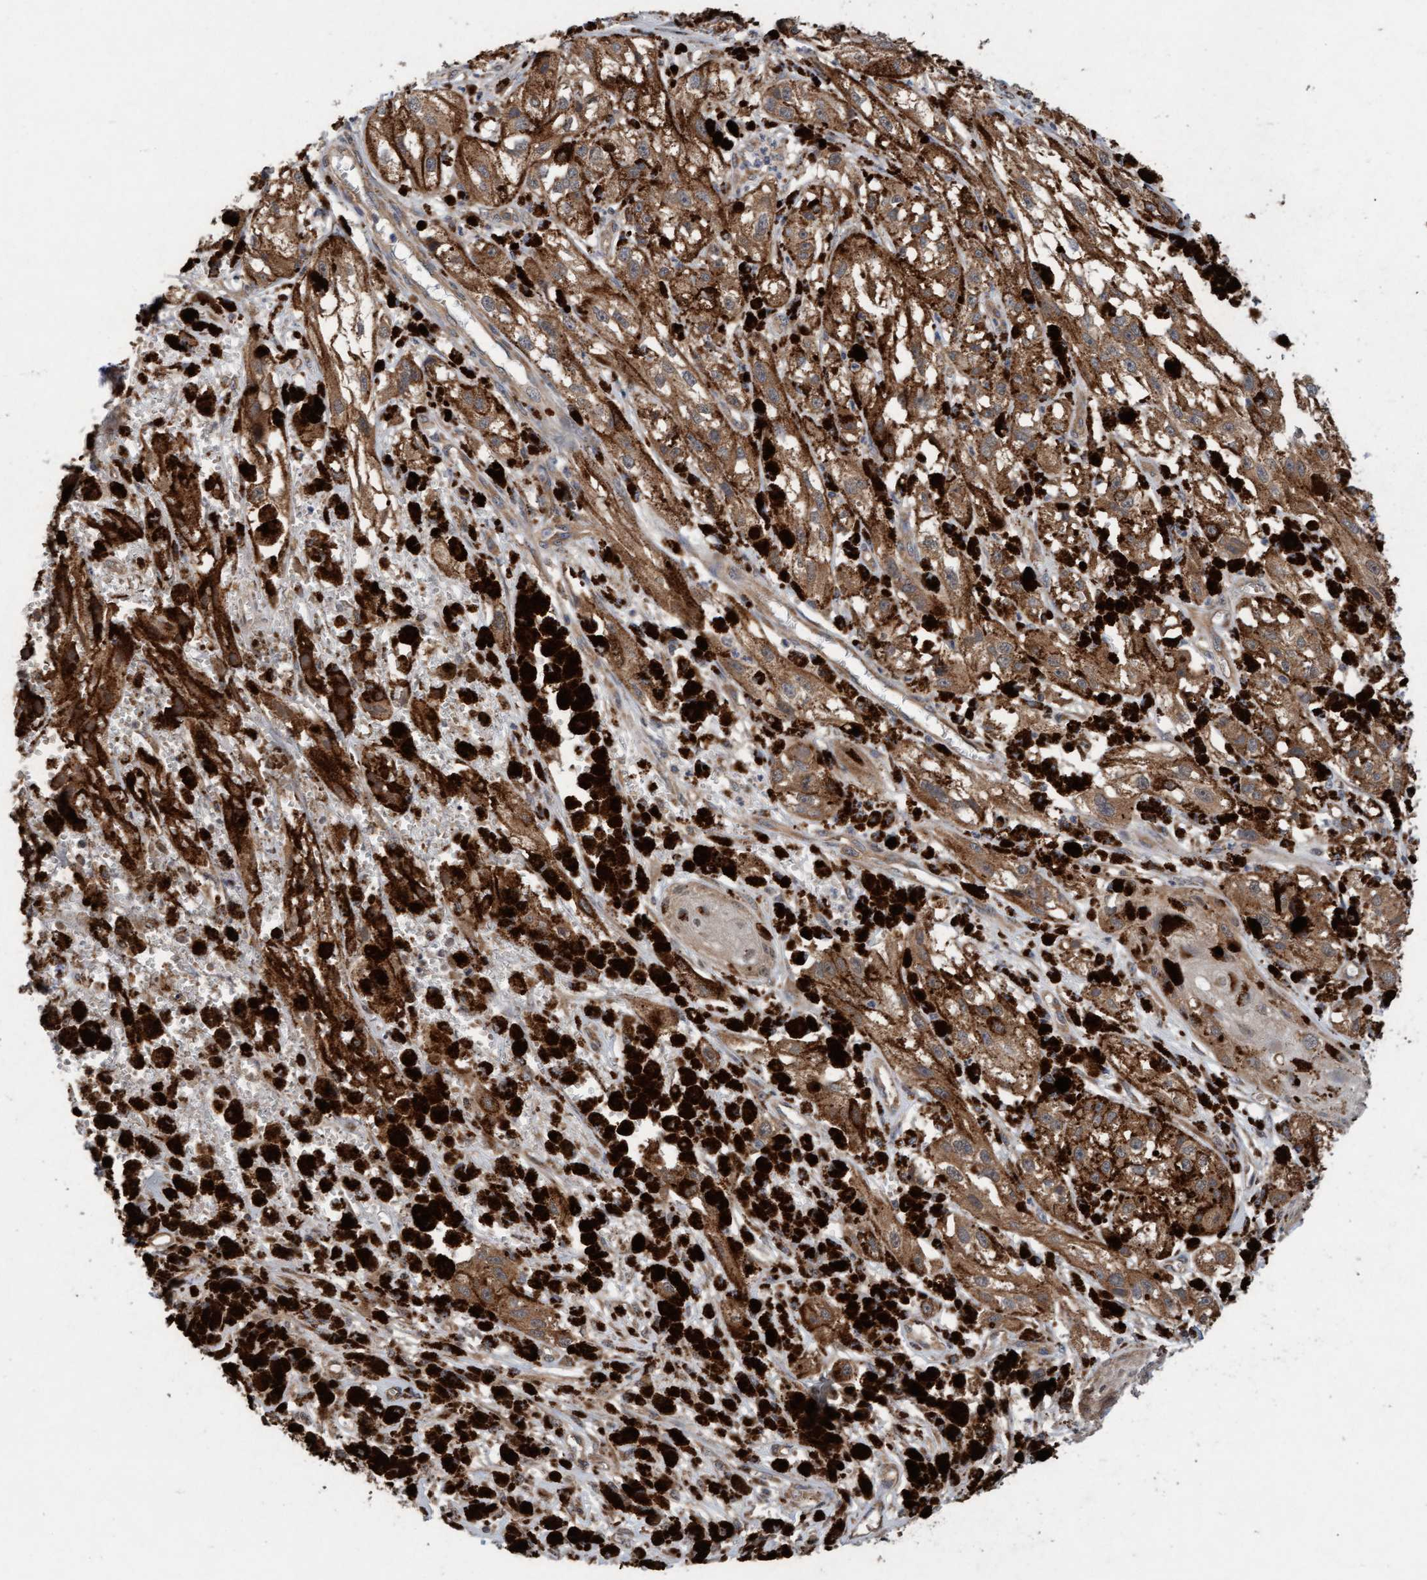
{"staining": {"intensity": "moderate", "quantity": ">75%", "location": "cytoplasmic/membranous"}, "tissue": "melanoma", "cell_type": "Tumor cells", "image_type": "cancer", "snomed": [{"axis": "morphology", "description": "Malignant melanoma, NOS"}, {"axis": "topography", "description": "Skin"}], "caption": "This photomicrograph displays IHC staining of malignant melanoma, with medium moderate cytoplasmic/membranous expression in approximately >75% of tumor cells.", "gene": "MLXIP", "patient": {"sex": "male", "age": 88}}